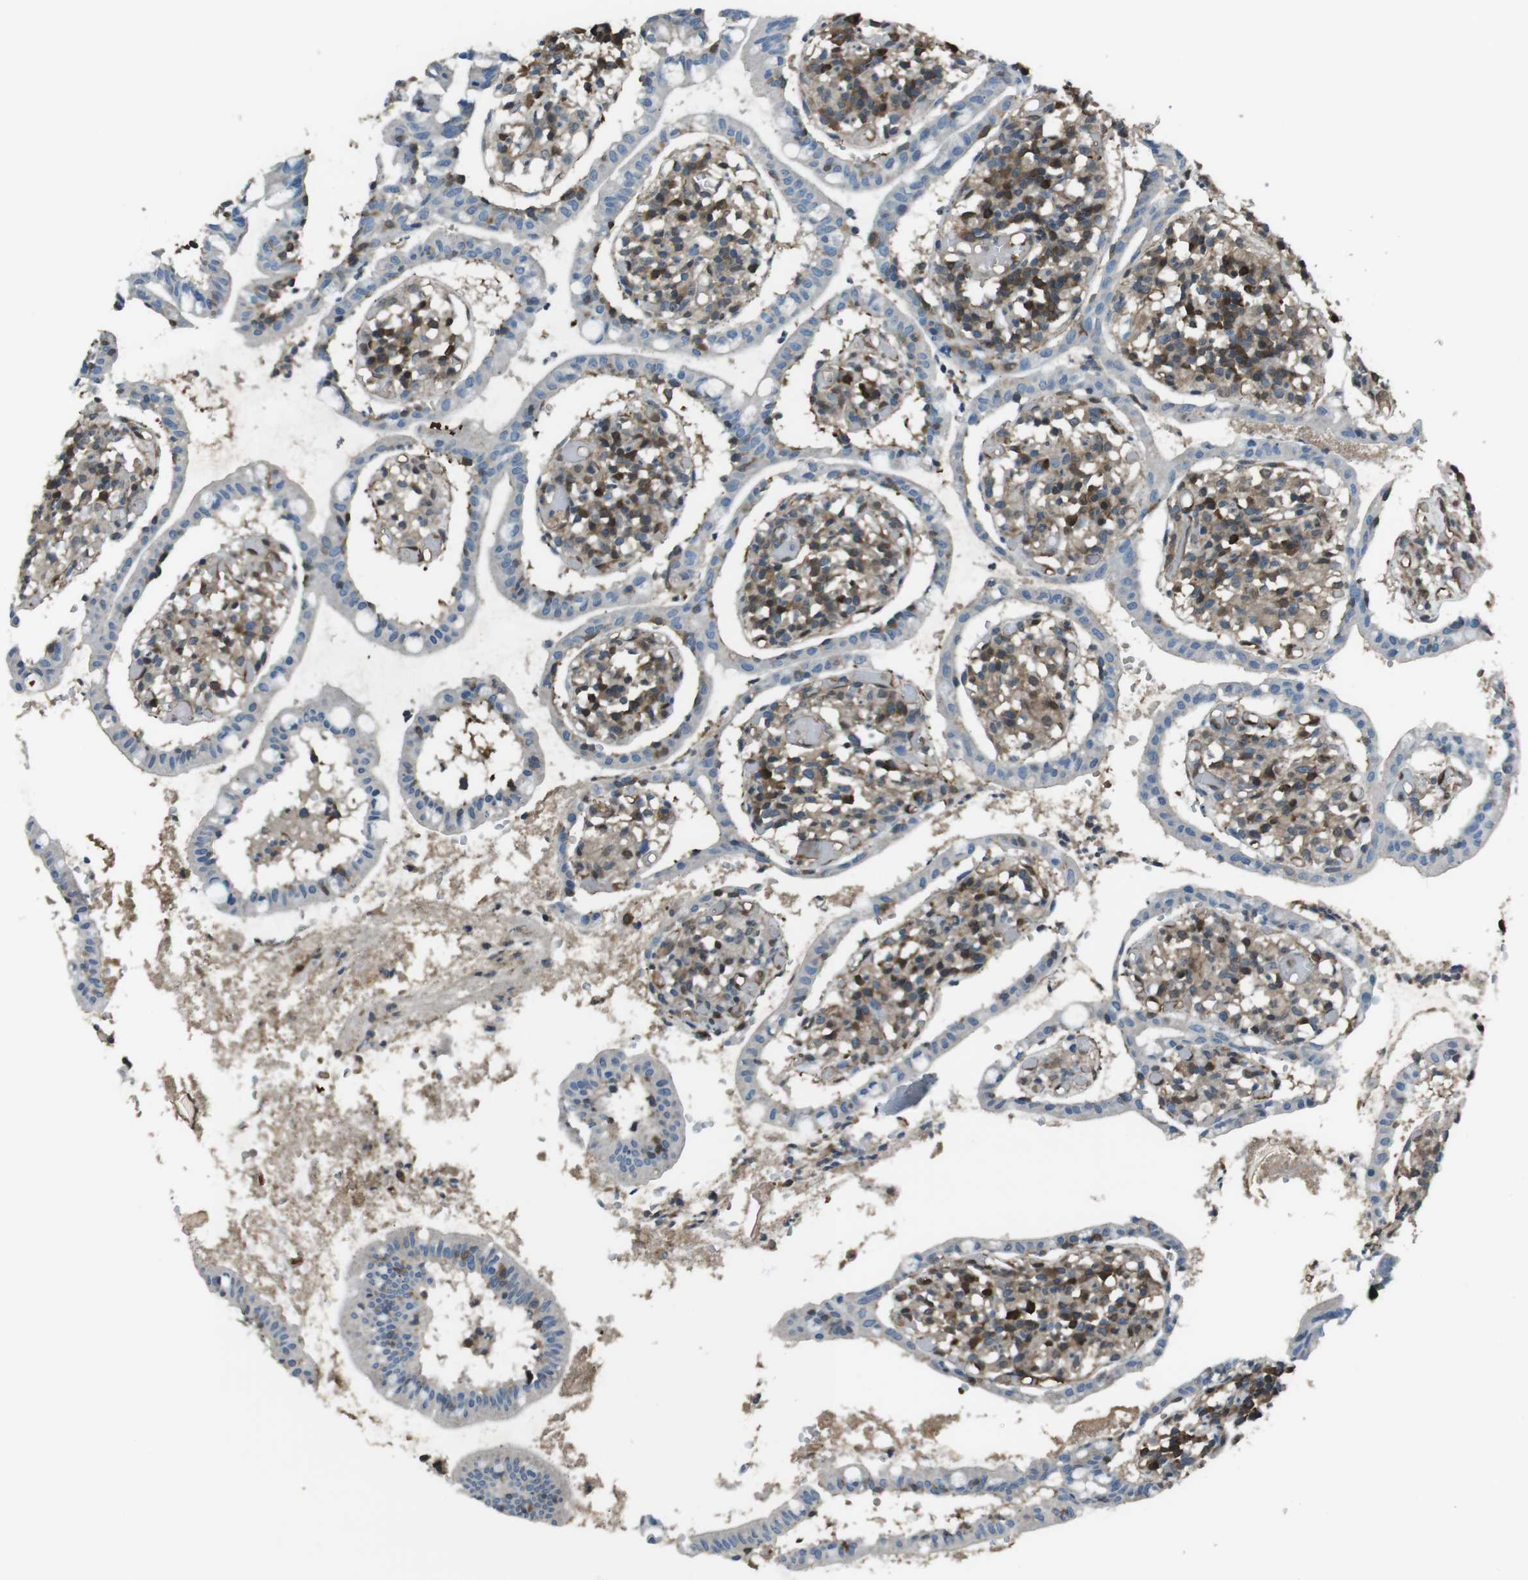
{"staining": {"intensity": "negative", "quantity": "none", "location": "none"}, "tissue": "small intestine", "cell_type": "Glandular cells", "image_type": "normal", "snomed": [{"axis": "morphology", "description": "Normal tissue, NOS"}, {"axis": "morphology", "description": "Cystadenocarcinoma, serous, Metastatic site"}, {"axis": "topography", "description": "Small intestine"}], "caption": "Normal small intestine was stained to show a protein in brown. There is no significant positivity in glandular cells. Brightfield microscopy of immunohistochemistry (IHC) stained with DAB (brown) and hematoxylin (blue), captured at high magnification.", "gene": "TWSG1", "patient": {"sex": "female", "age": 61}}